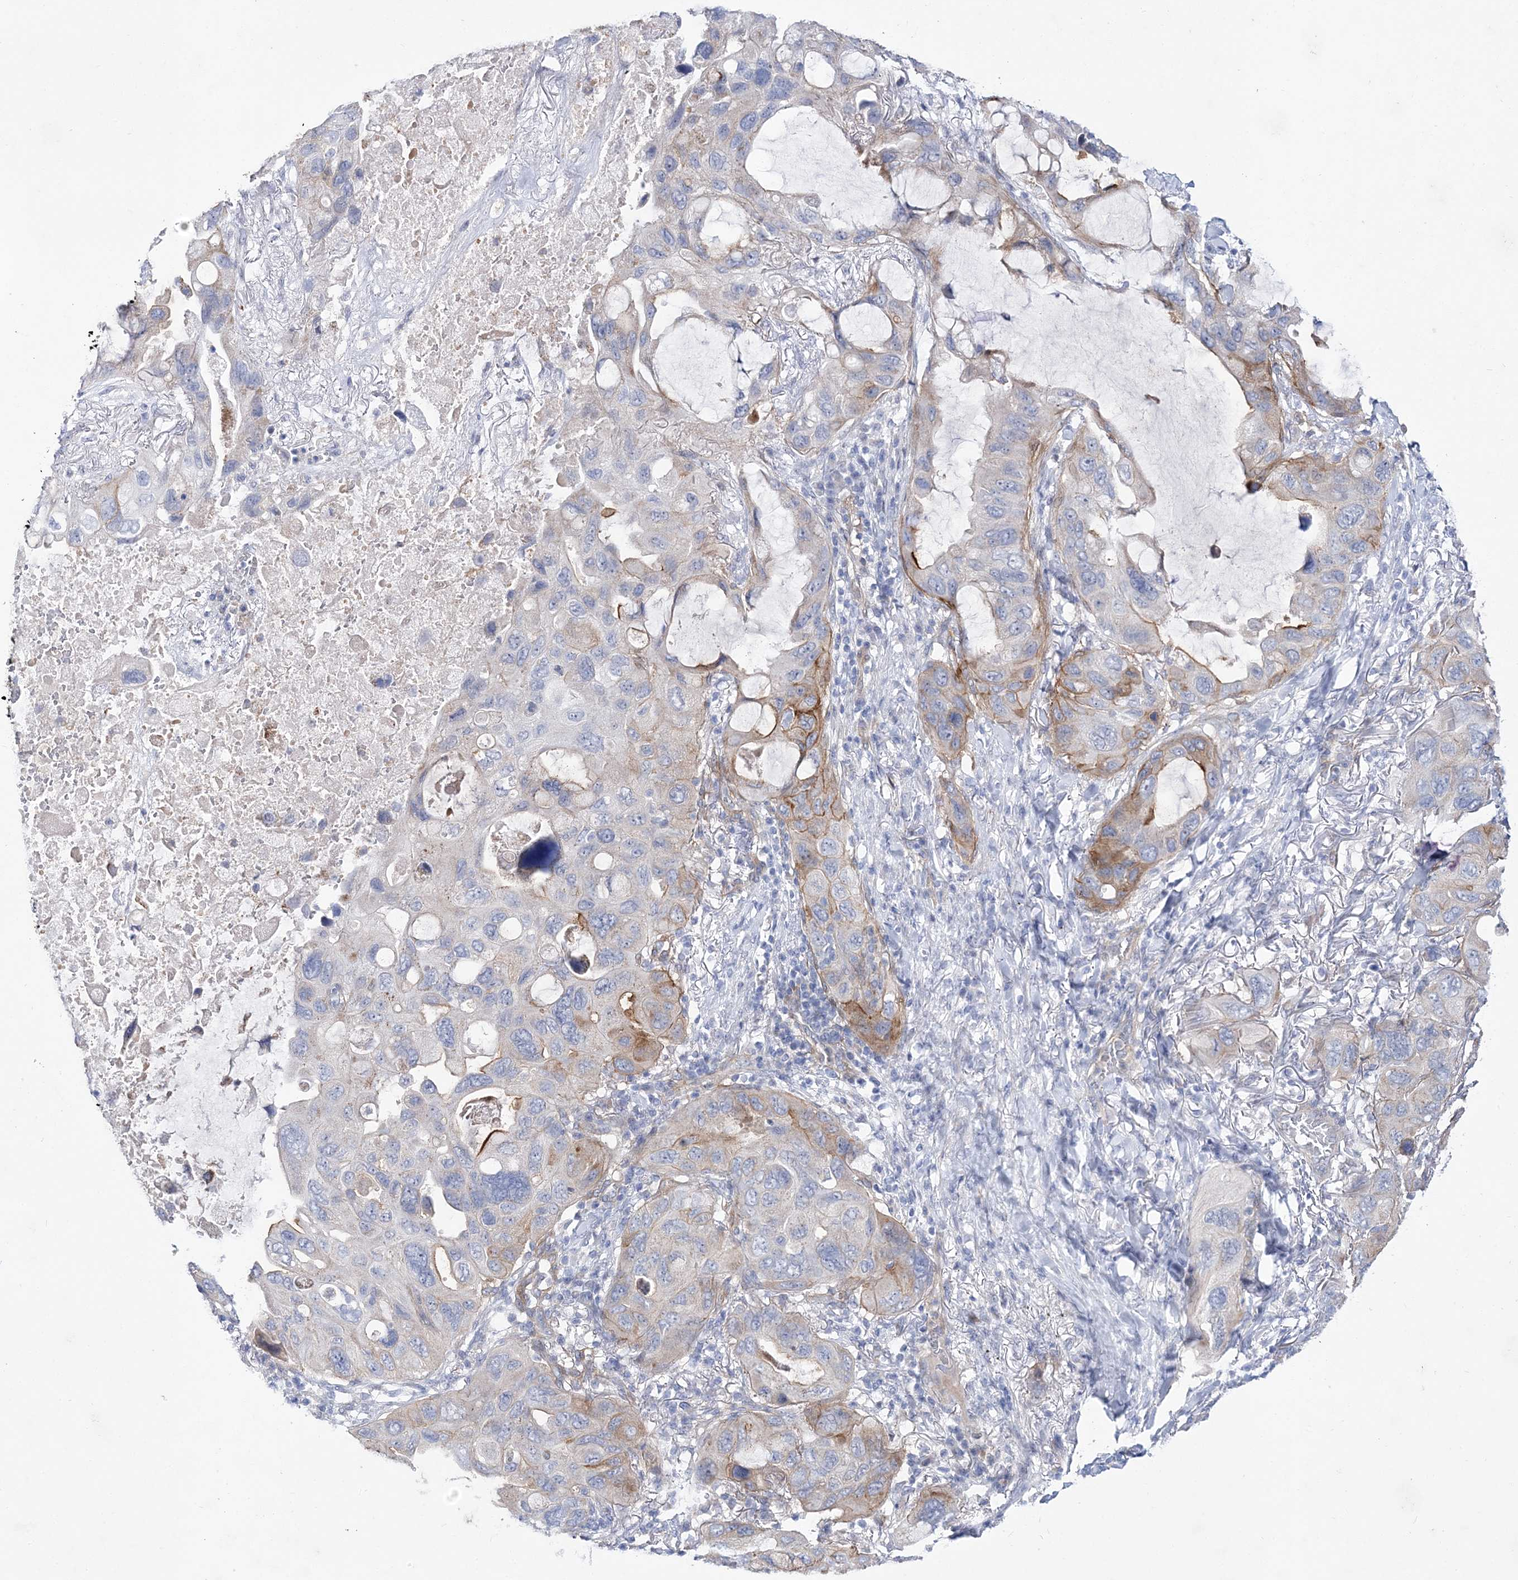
{"staining": {"intensity": "moderate", "quantity": "<25%", "location": "cytoplasmic/membranous"}, "tissue": "lung cancer", "cell_type": "Tumor cells", "image_type": "cancer", "snomed": [{"axis": "morphology", "description": "Squamous cell carcinoma, NOS"}, {"axis": "topography", "description": "Lung"}], "caption": "Immunohistochemical staining of human lung cancer exhibits low levels of moderate cytoplasmic/membranous protein expression in approximately <25% of tumor cells.", "gene": "ANO1", "patient": {"sex": "female", "age": 73}}